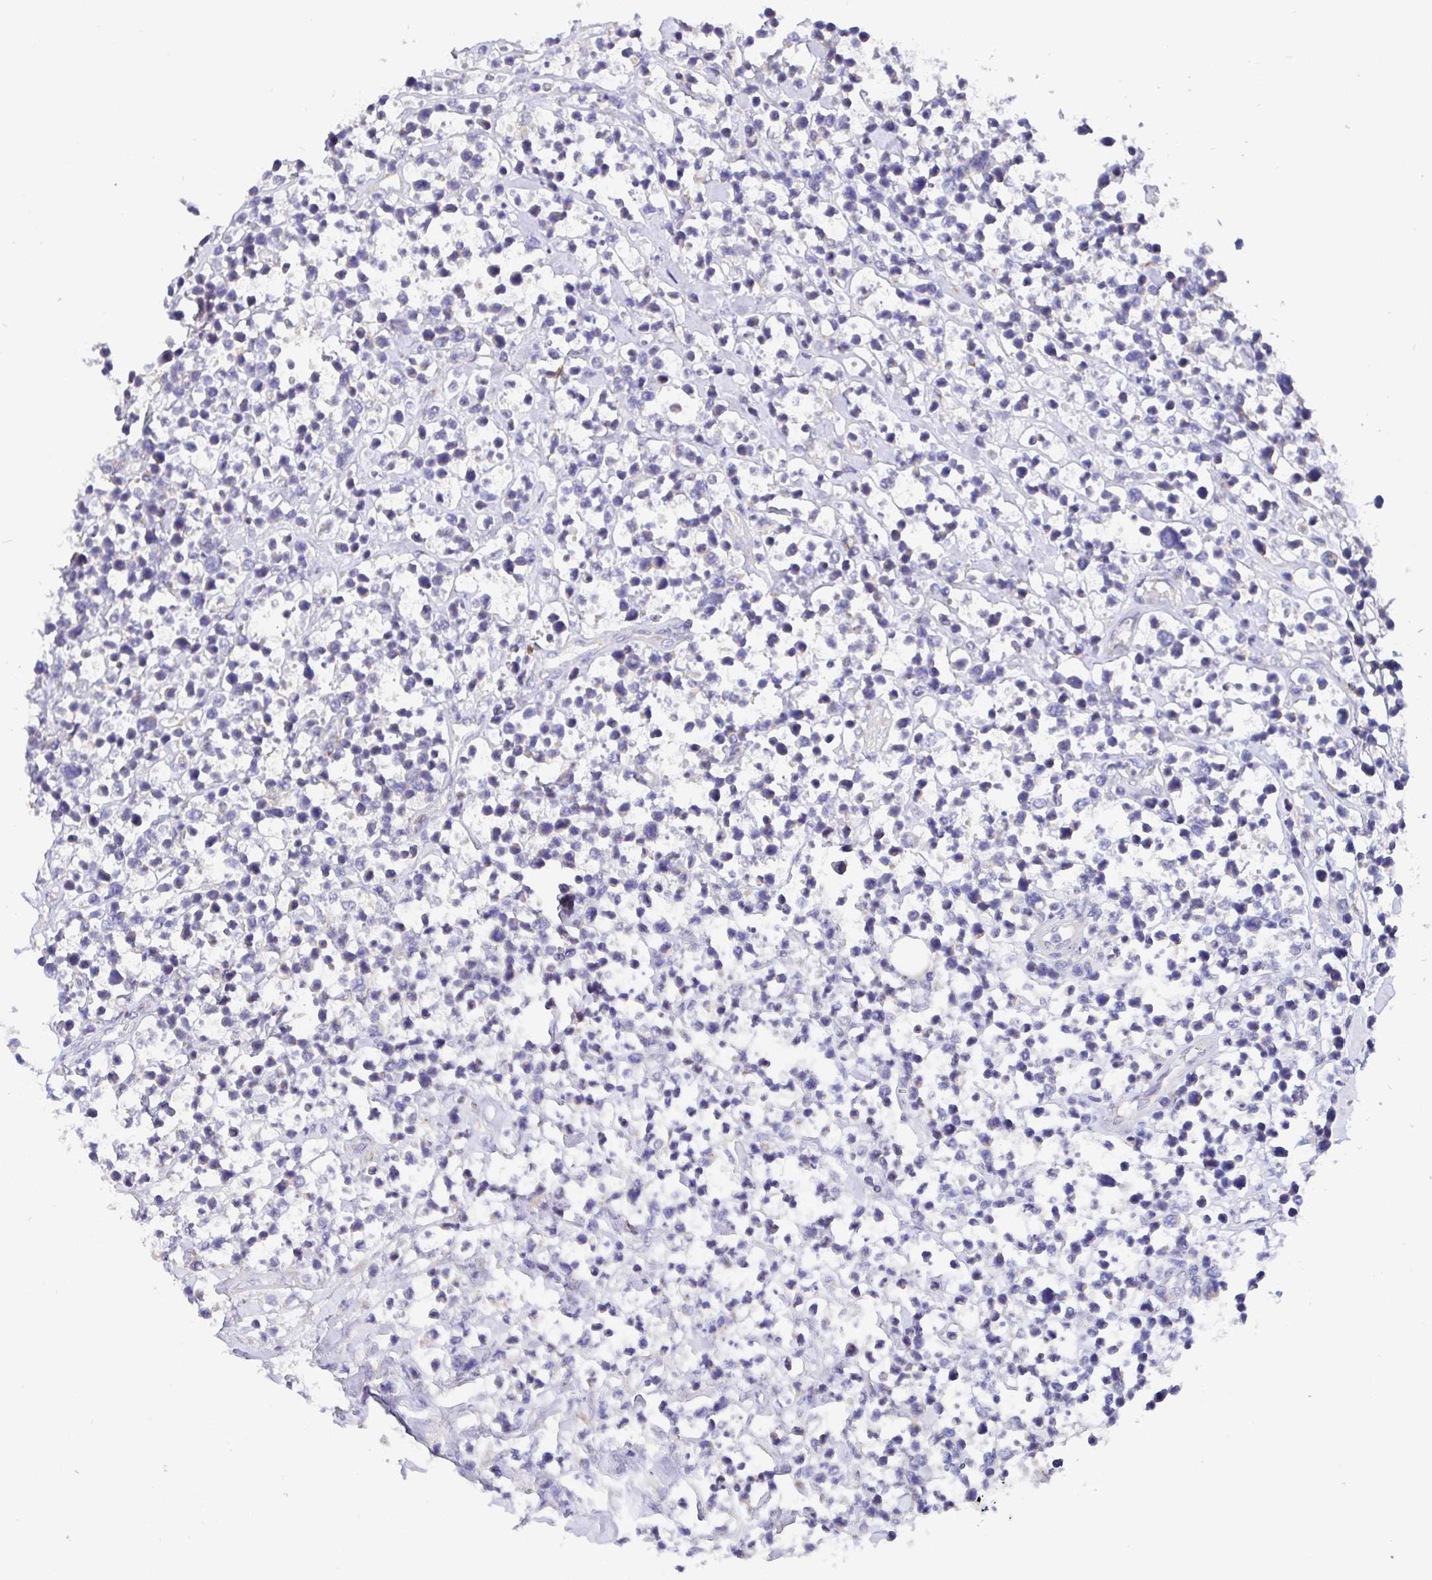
{"staining": {"intensity": "negative", "quantity": "none", "location": "none"}, "tissue": "lymphoma", "cell_type": "Tumor cells", "image_type": "cancer", "snomed": [{"axis": "morphology", "description": "Malignant lymphoma, non-Hodgkin's type, High grade"}, {"axis": "topography", "description": "Soft tissue"}], "caption": "Human lymphoma stained for a protein using IHC shows no staining in tumor cells.", "gene": "GOLGA1", "patient": {"sex": "female", "age": 56}}